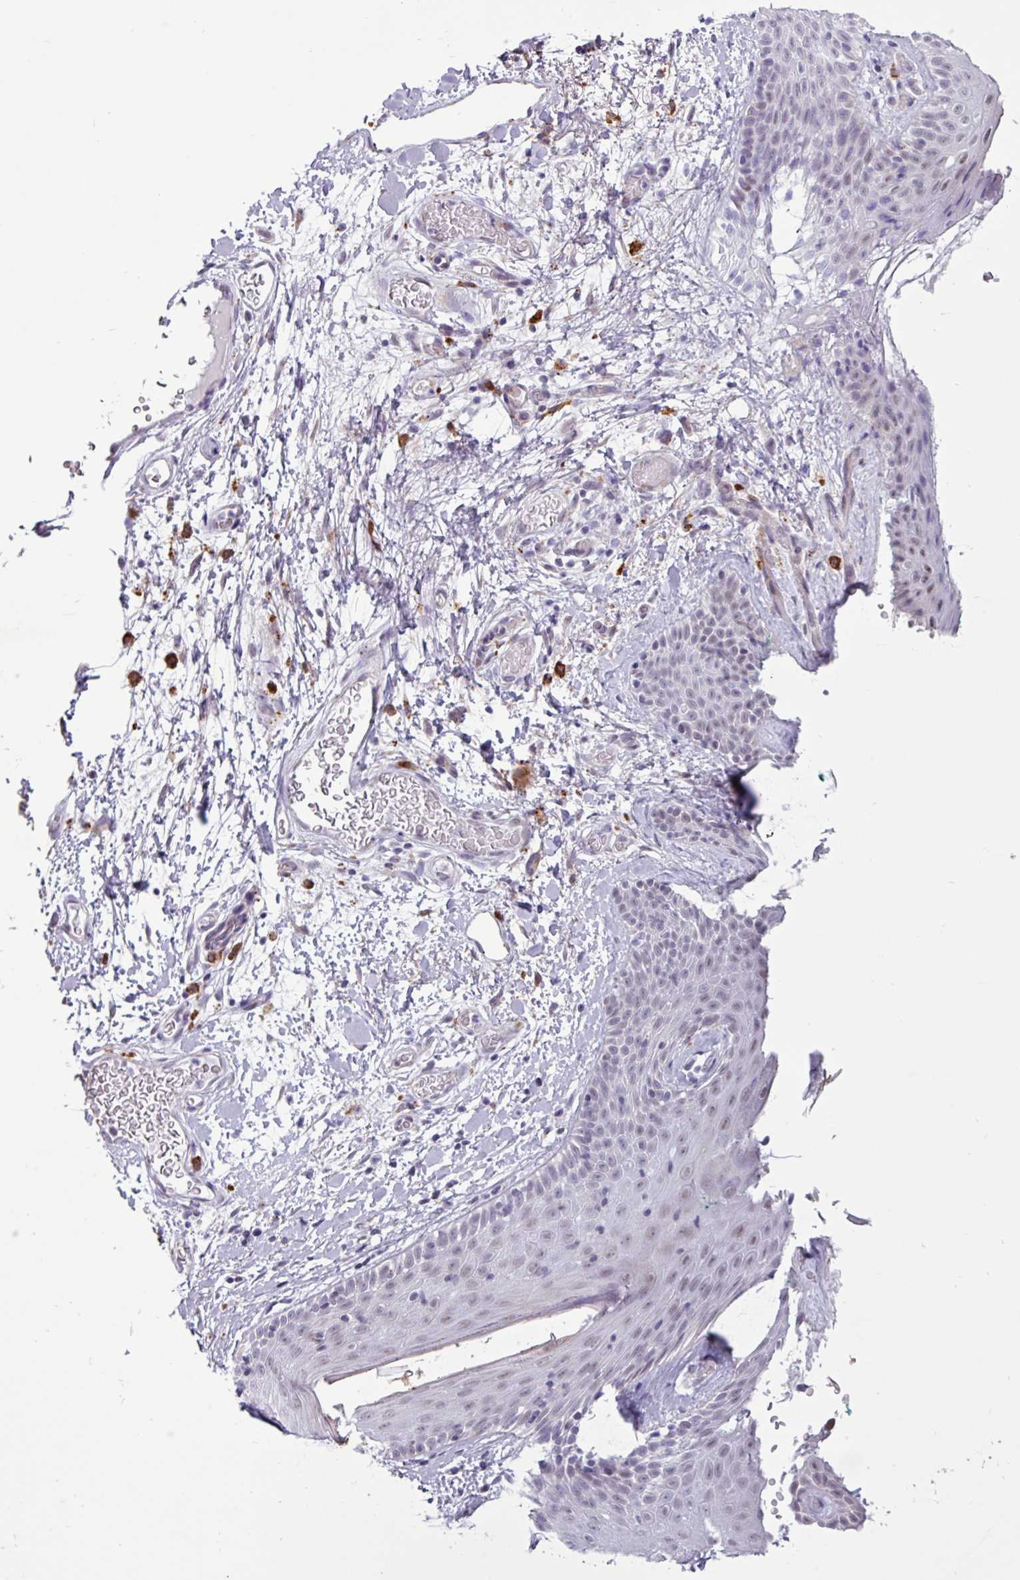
{"staining": {"intensity": "negative", "quantity": "none", "location": "none"}, "tissue": "skin", "cell_type": "Fibroblasts", "image_type": "normal", "snomed": [{"axis": "morphology", "description": "Normal tissue, NOS"}, {"axis": "topography", "description": "Skin"}], "caption": "This is a micrograph of IHC staining of benign skin, which shows no staining in fibroblasts. (Stains: DAB immunohistochemistry with hematoxylin counter stain, Microscopy: brightfield microscopy at high magnification).", "gene": "AMIGO2", "patient": {"sex": "male", "age": 79}}